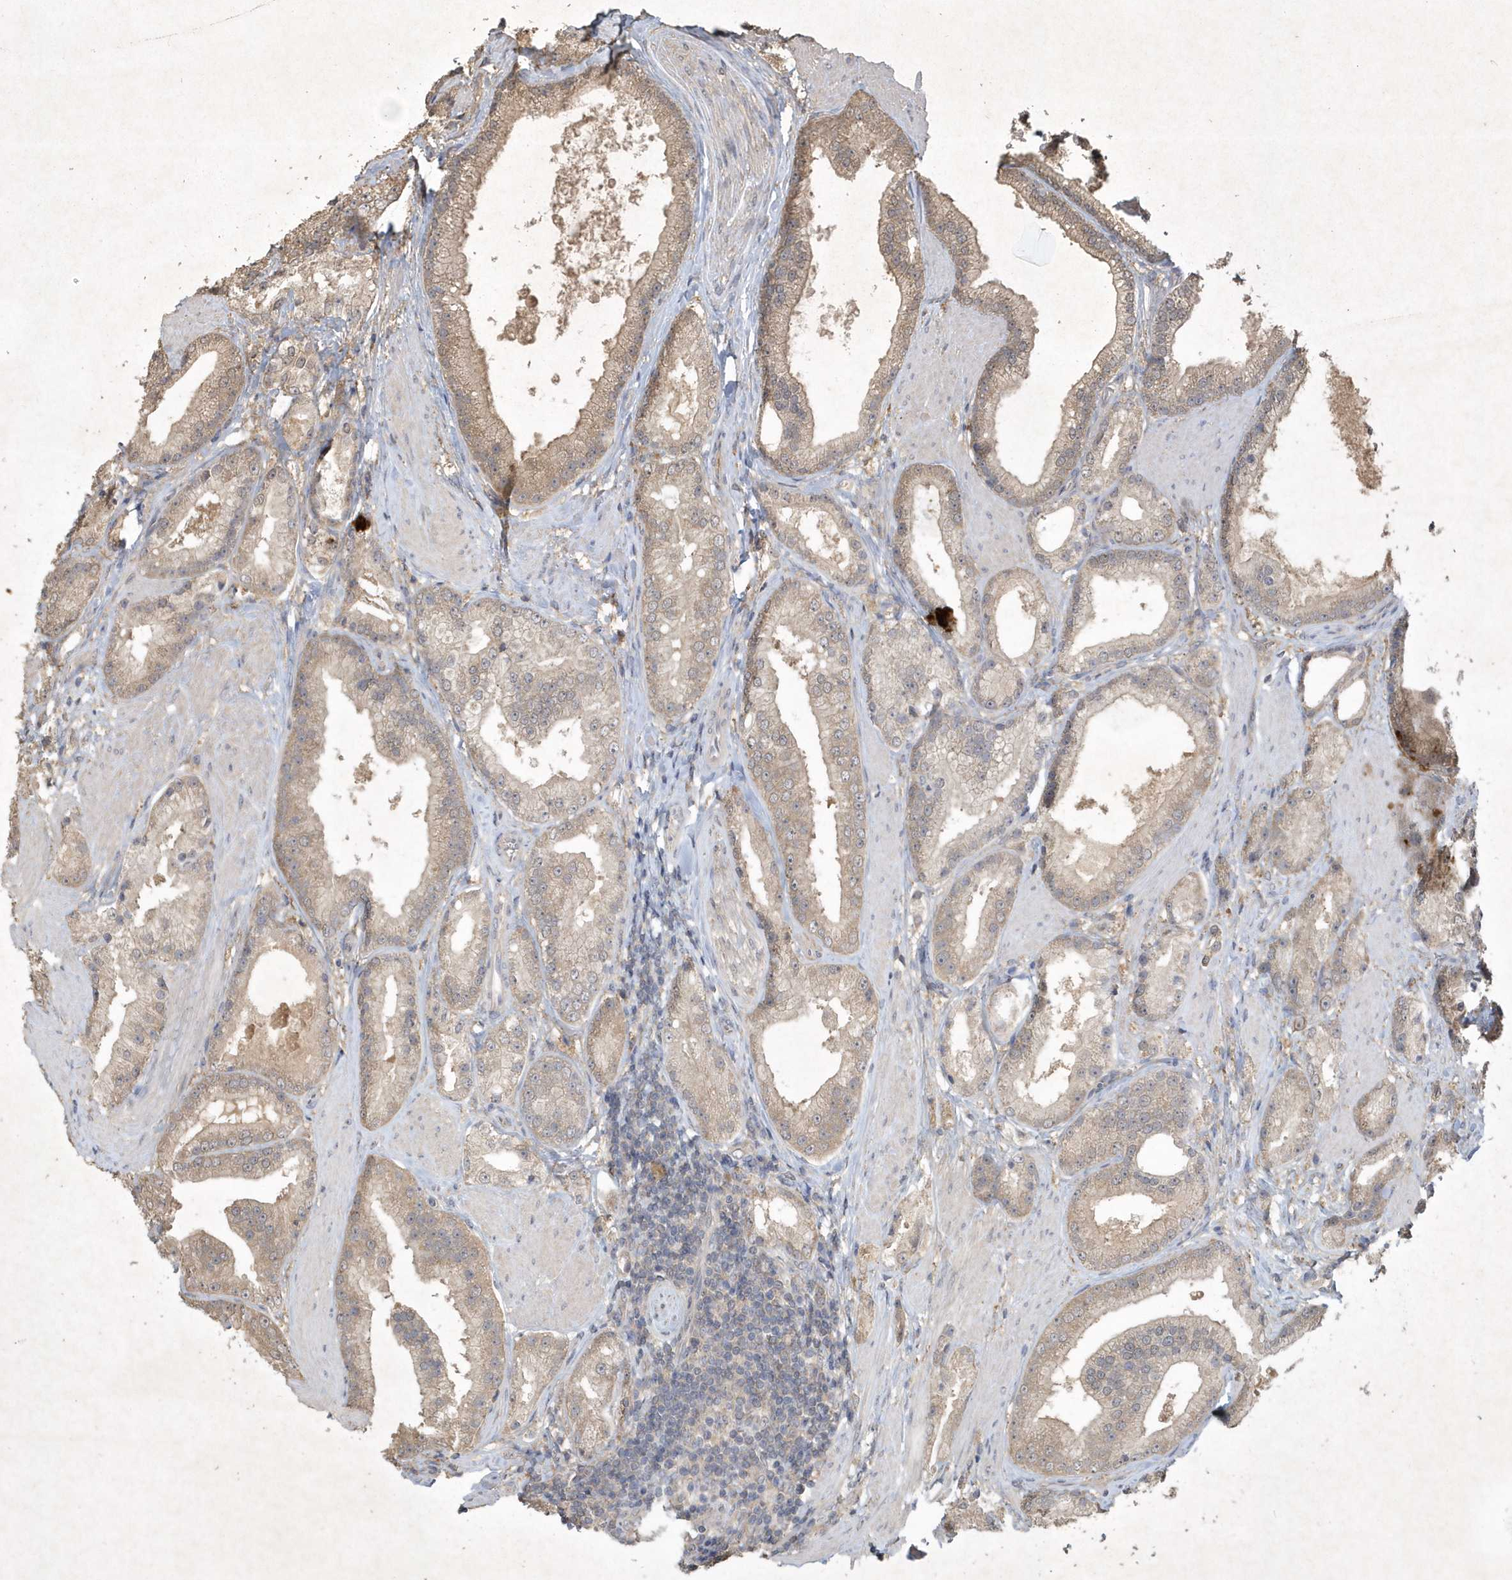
{"staining": {"intensity": "weak", "quantity": "<25%", "location": "cytoplasmic/membranous"}, "tissue": "prostate cancer", "cell_type": "Tumor cells", "image_type": "cancer", "snomed": [{"axis": "morphology", "description": "Adenocarcinoma, Low grade"}, {"axis": "topography", "description": "Prostate"}], "caption": "There is no significant positivity in tumor cells of adenocarcinoma (low-grade) (prostate). The staining was performed using DAB to visualize the protein expression in brown, while the nuclei were stained in blue with hematoxylin (Magnification: 20x).", "gene": "AKR7A2", "patient": {"sex": "male", "age": 67}}